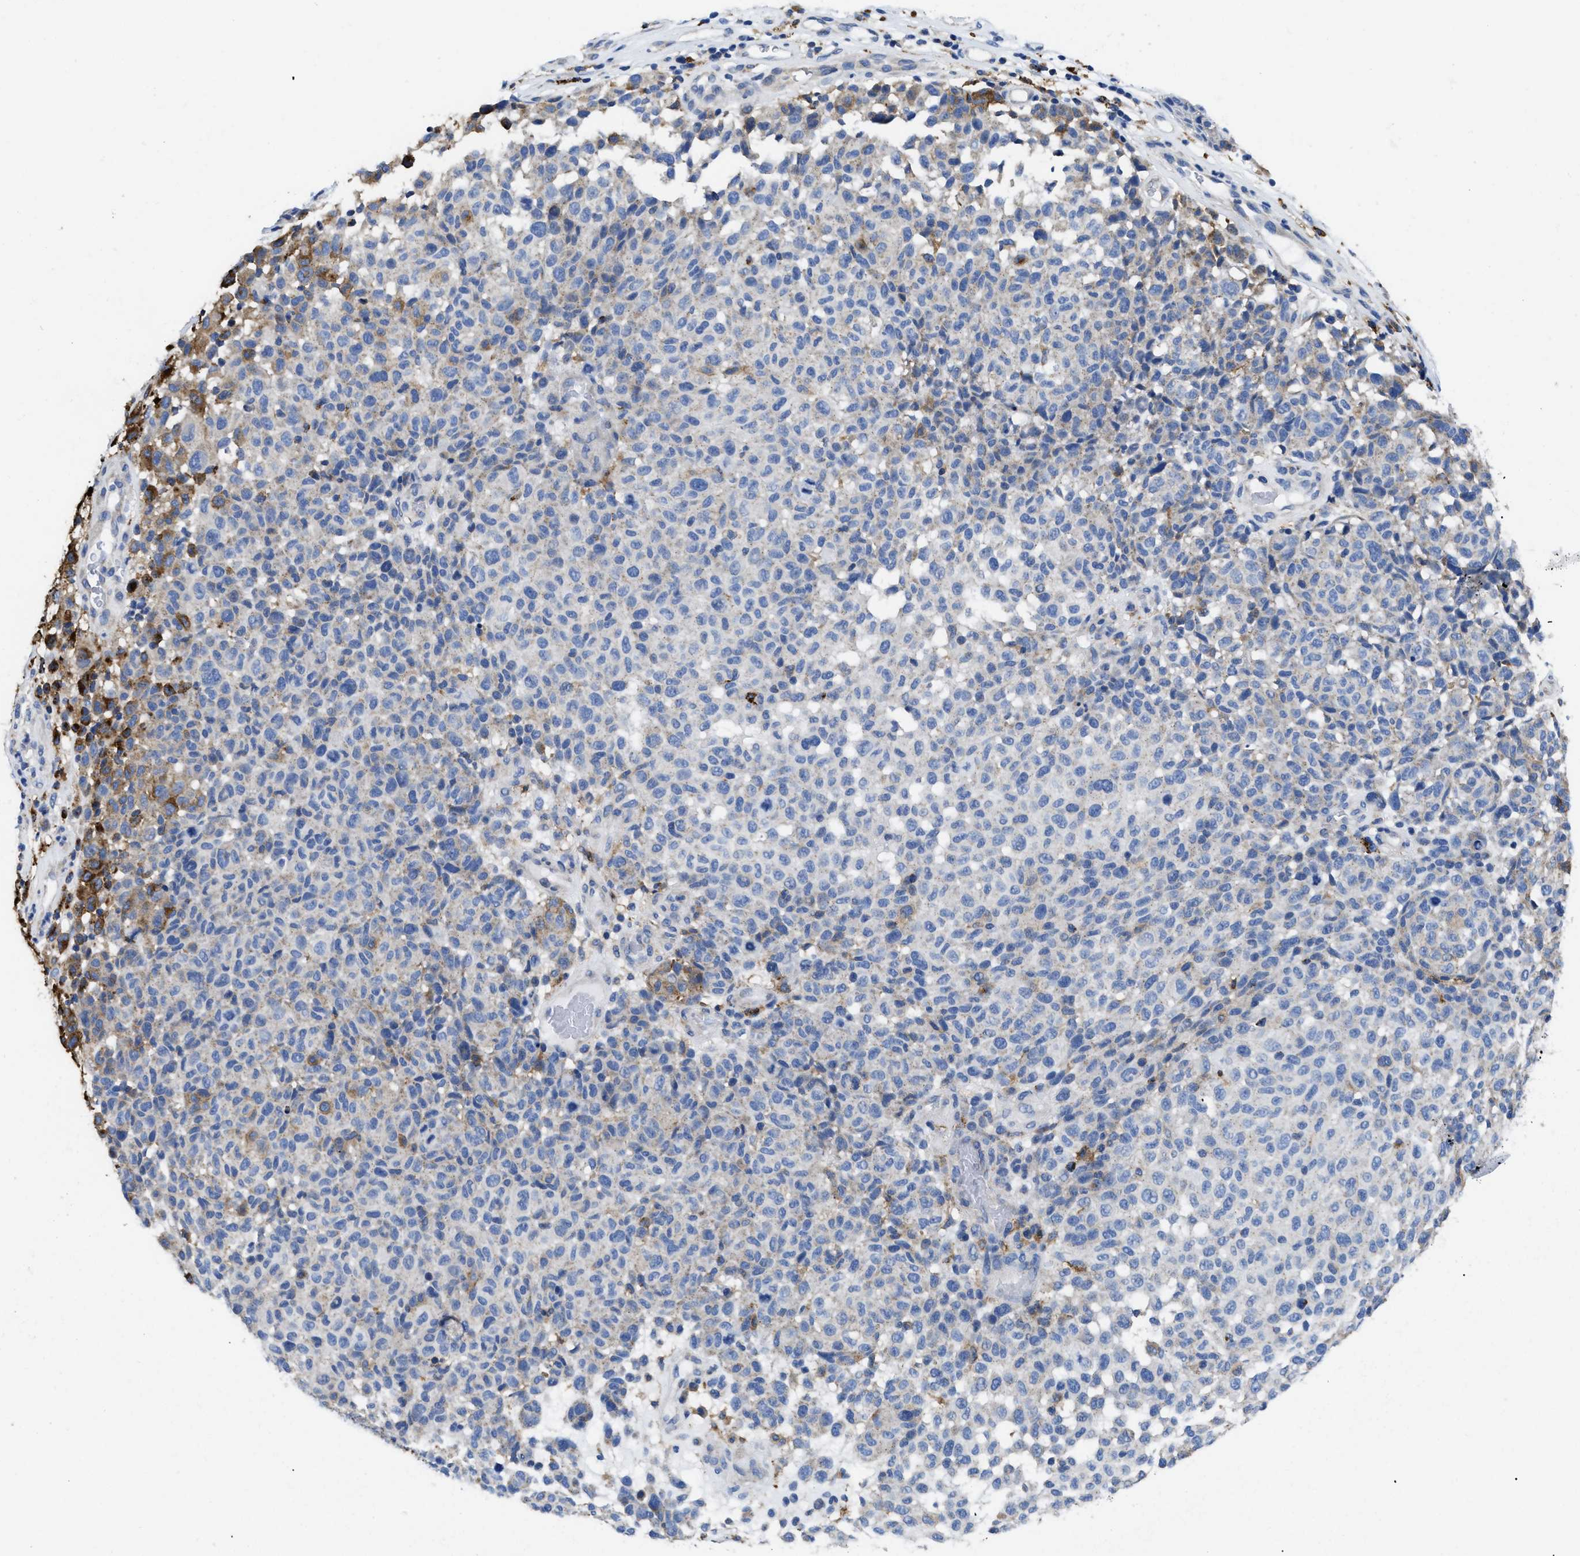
{"staining": {"intensity": "moderate", "quantity": "<25%", "location": "cytoplasmic/membranous"}, "tissue": "melanoma", "cell_type": "Tumor cells", "image_type": "cancer", "snomed": [{"axis": "morphology", "description": "Malignant melanoma, NOS"}, {"axis": "topography", "description": "Skin"}], "caption": "Moderate cytoplasmic/membranous expression is identified in about <25% of tumor cells in malignant melanoma.", "gene": "HLA-DPA1", "patient": {"sex": "male", "age": 59}}